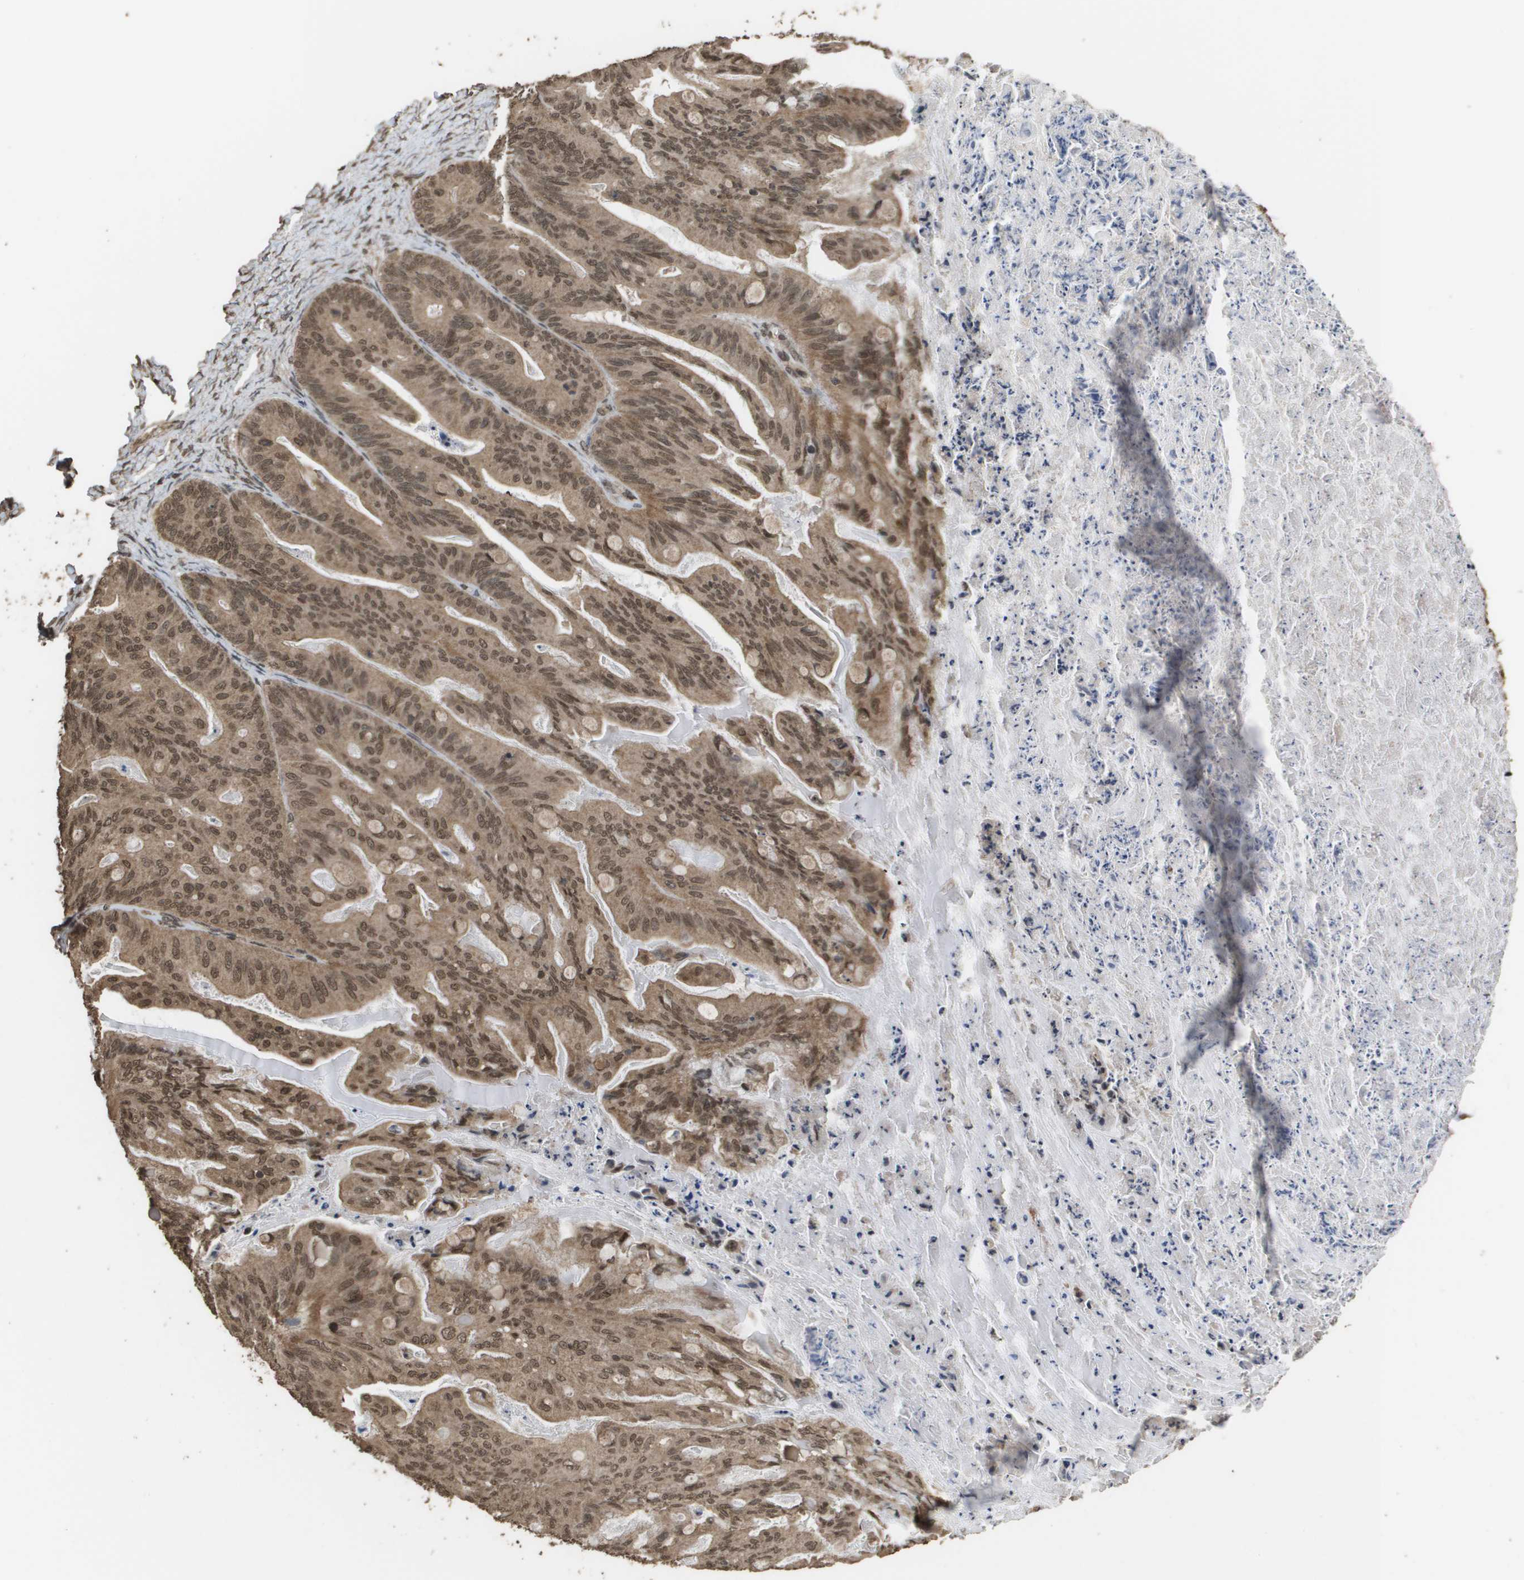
{"staining": {"intensity": "moderate", "quantity": ">75%", "location": "cytoplasmic/membranous,nuclear"}, "tissue": "ovarian cancer", "cell_type": "Tumor cells", "image_type": "cancer", "snomed": [{"axis": "morphology", "description": "Cystadenocarcinoma, mucinous, NOS"}, {"axis": "topography", "description": "Ovary"}], "caption": "Tumor cells show moderate cytoplasmic/membranous and nuclear expression in approximately >75% of cells in mucinous cystadenocarcinoma (ovarian).", "gene": "AXIN2", "patient": {"sex": "female", "age": 37}}